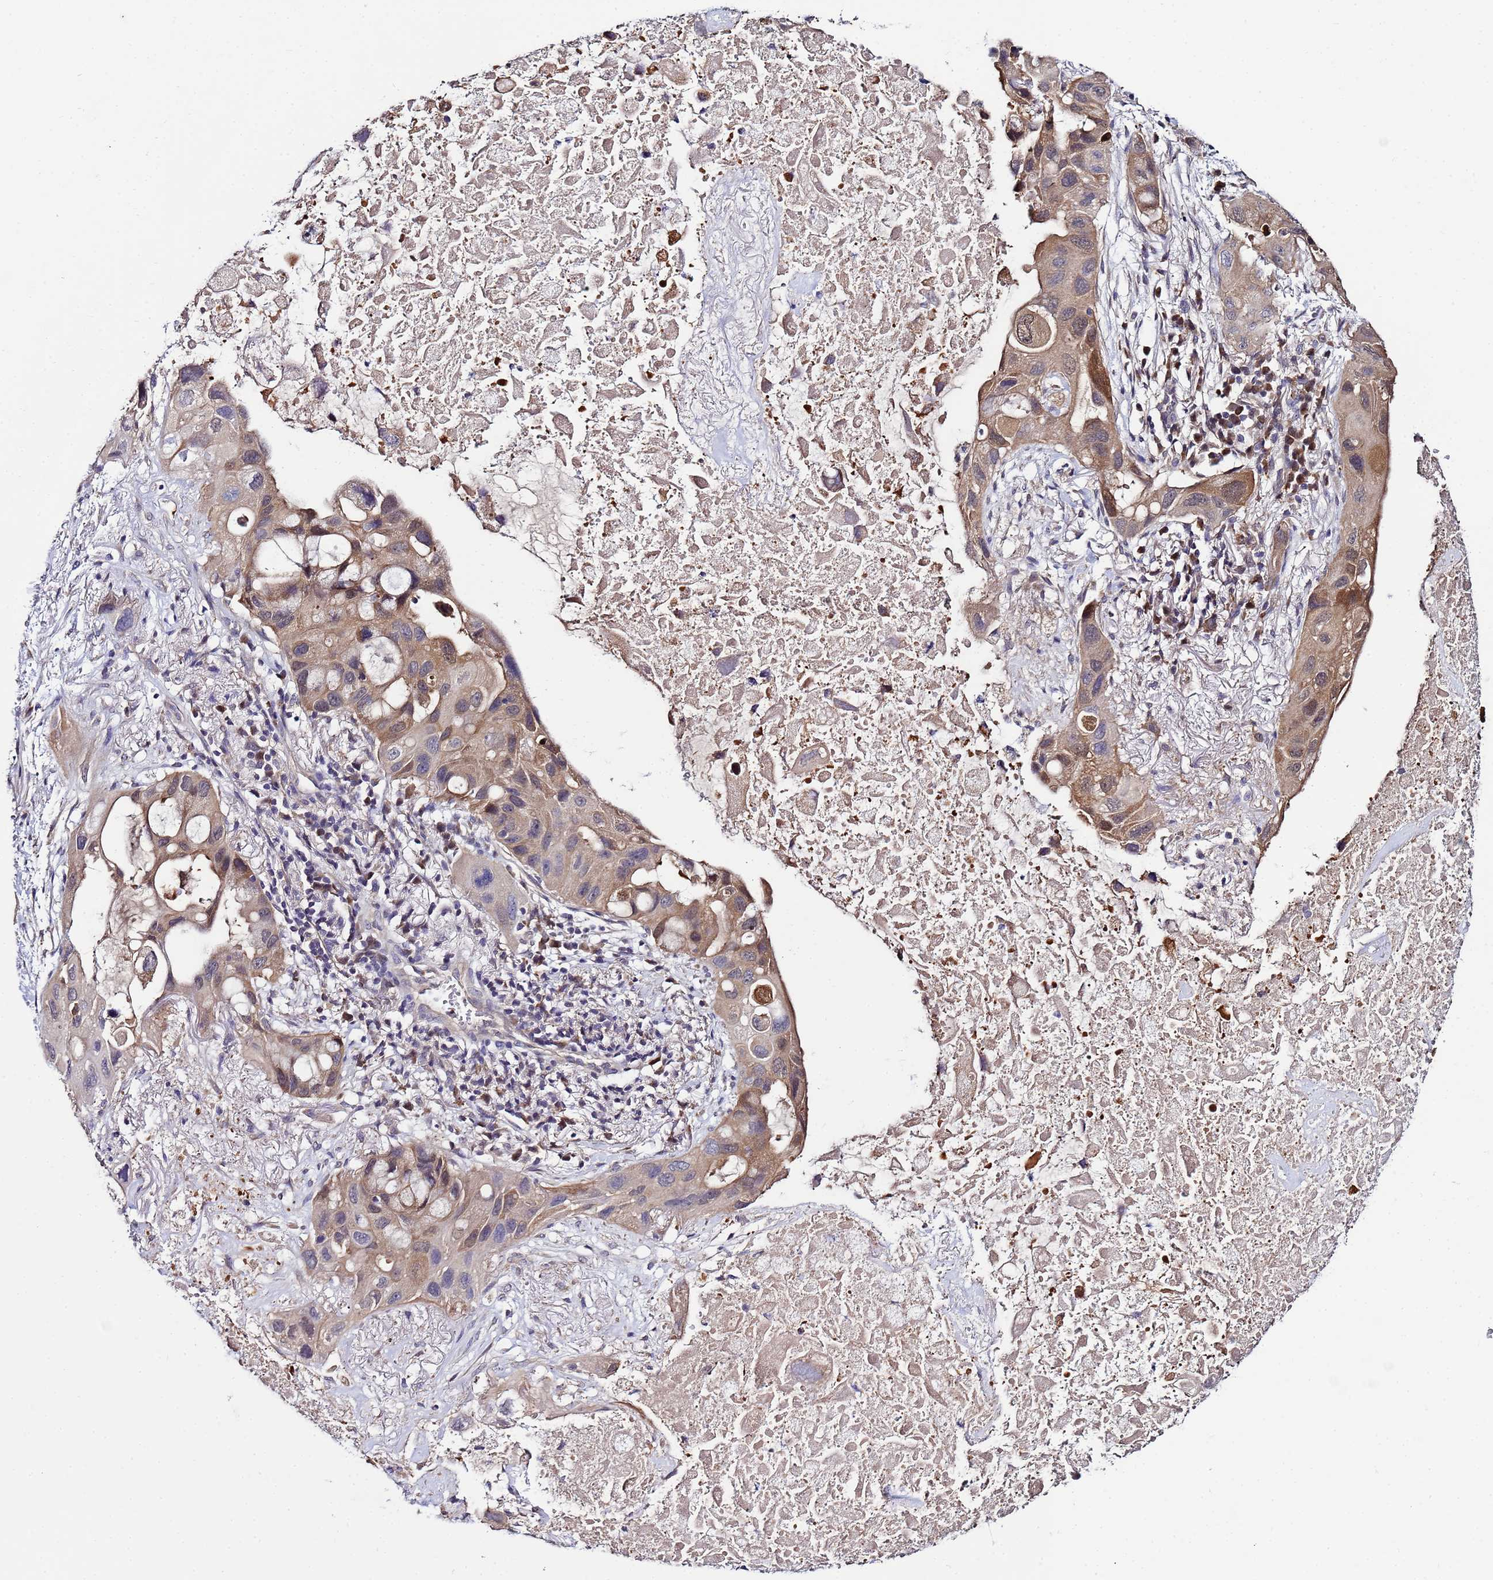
{"staining": {"intensity": "moderate", "quantity": ">75%", "location": "cytoplasmic/membranous"}, "tissue": "lung cancer", "cell_type": "Tumor cells", "image_type": "cancer", "snomed": [{"axis": "morphology", "description": "Squamous cell carcinoma, NOS"}, {"axis": "topography", "description": "Lung"}], "caption": "A medium amount of moderate cytoplasmic/membranous positivity is present in approximately >75% of tumor cells in lung cancer (squamous cell carcinoma) tissue.", "gene": "NAXE", "patient": {"sex": "female", "age": 73}}